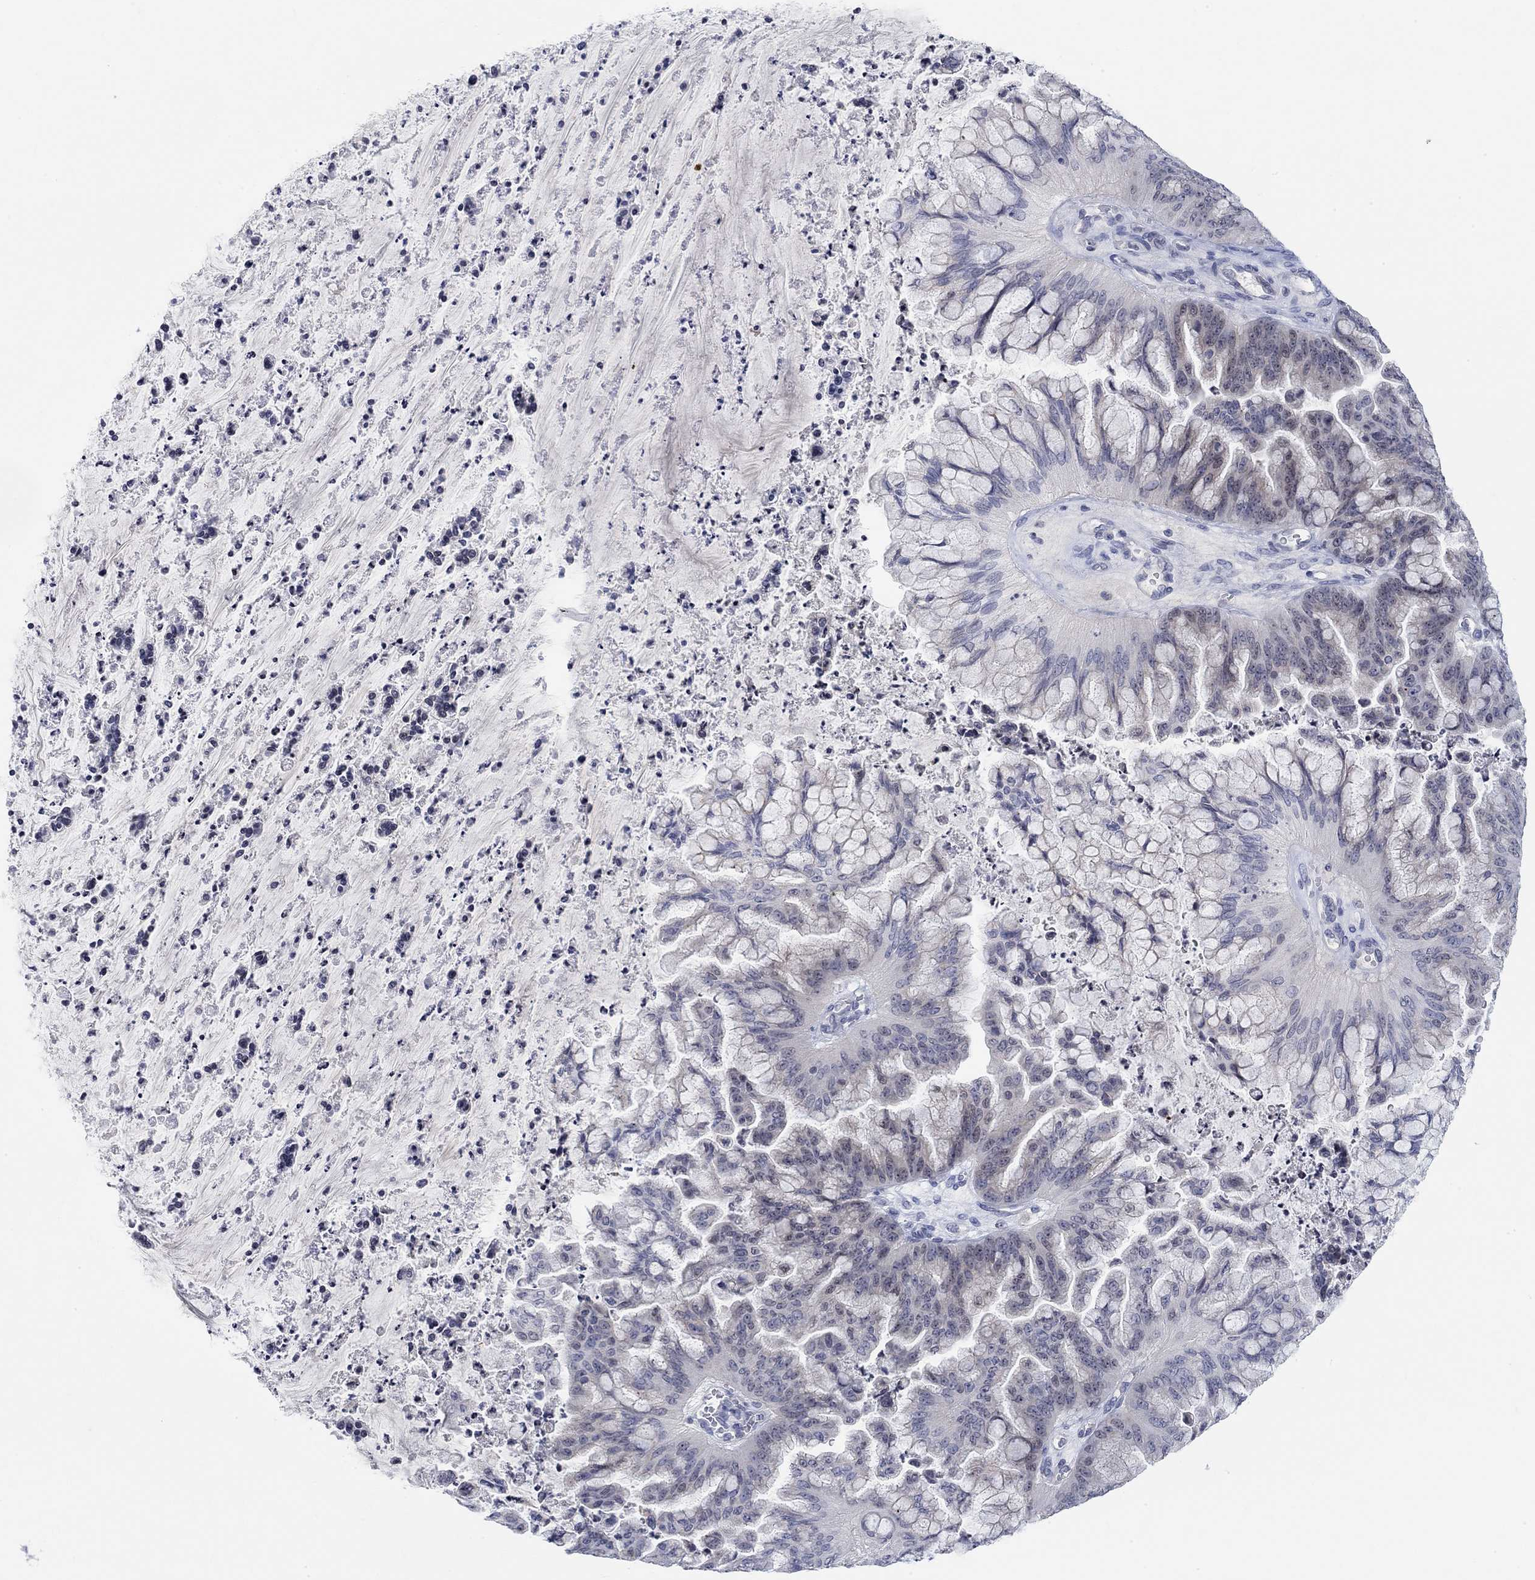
{"staining": {"intensity": "negative", "quantity": "none", "location": "none"}, "tissue": "ovarian cancer", "cell_type": "Tumor cells", "image_type": "cancer", "snomed": [{"axis": "morphology", "description": "Cystadenocarcinoma, mucinous, NOS"}, {"axis": "topography", "description": "Ovary"}], "caption": "A photomicrograph of human ovarian cancer (mucinous cystadenocarcinoma) is negative for staining in tumor cells.", "gene": "ATP6V1E2", "patient": {"sex": "female", "age": 67}}